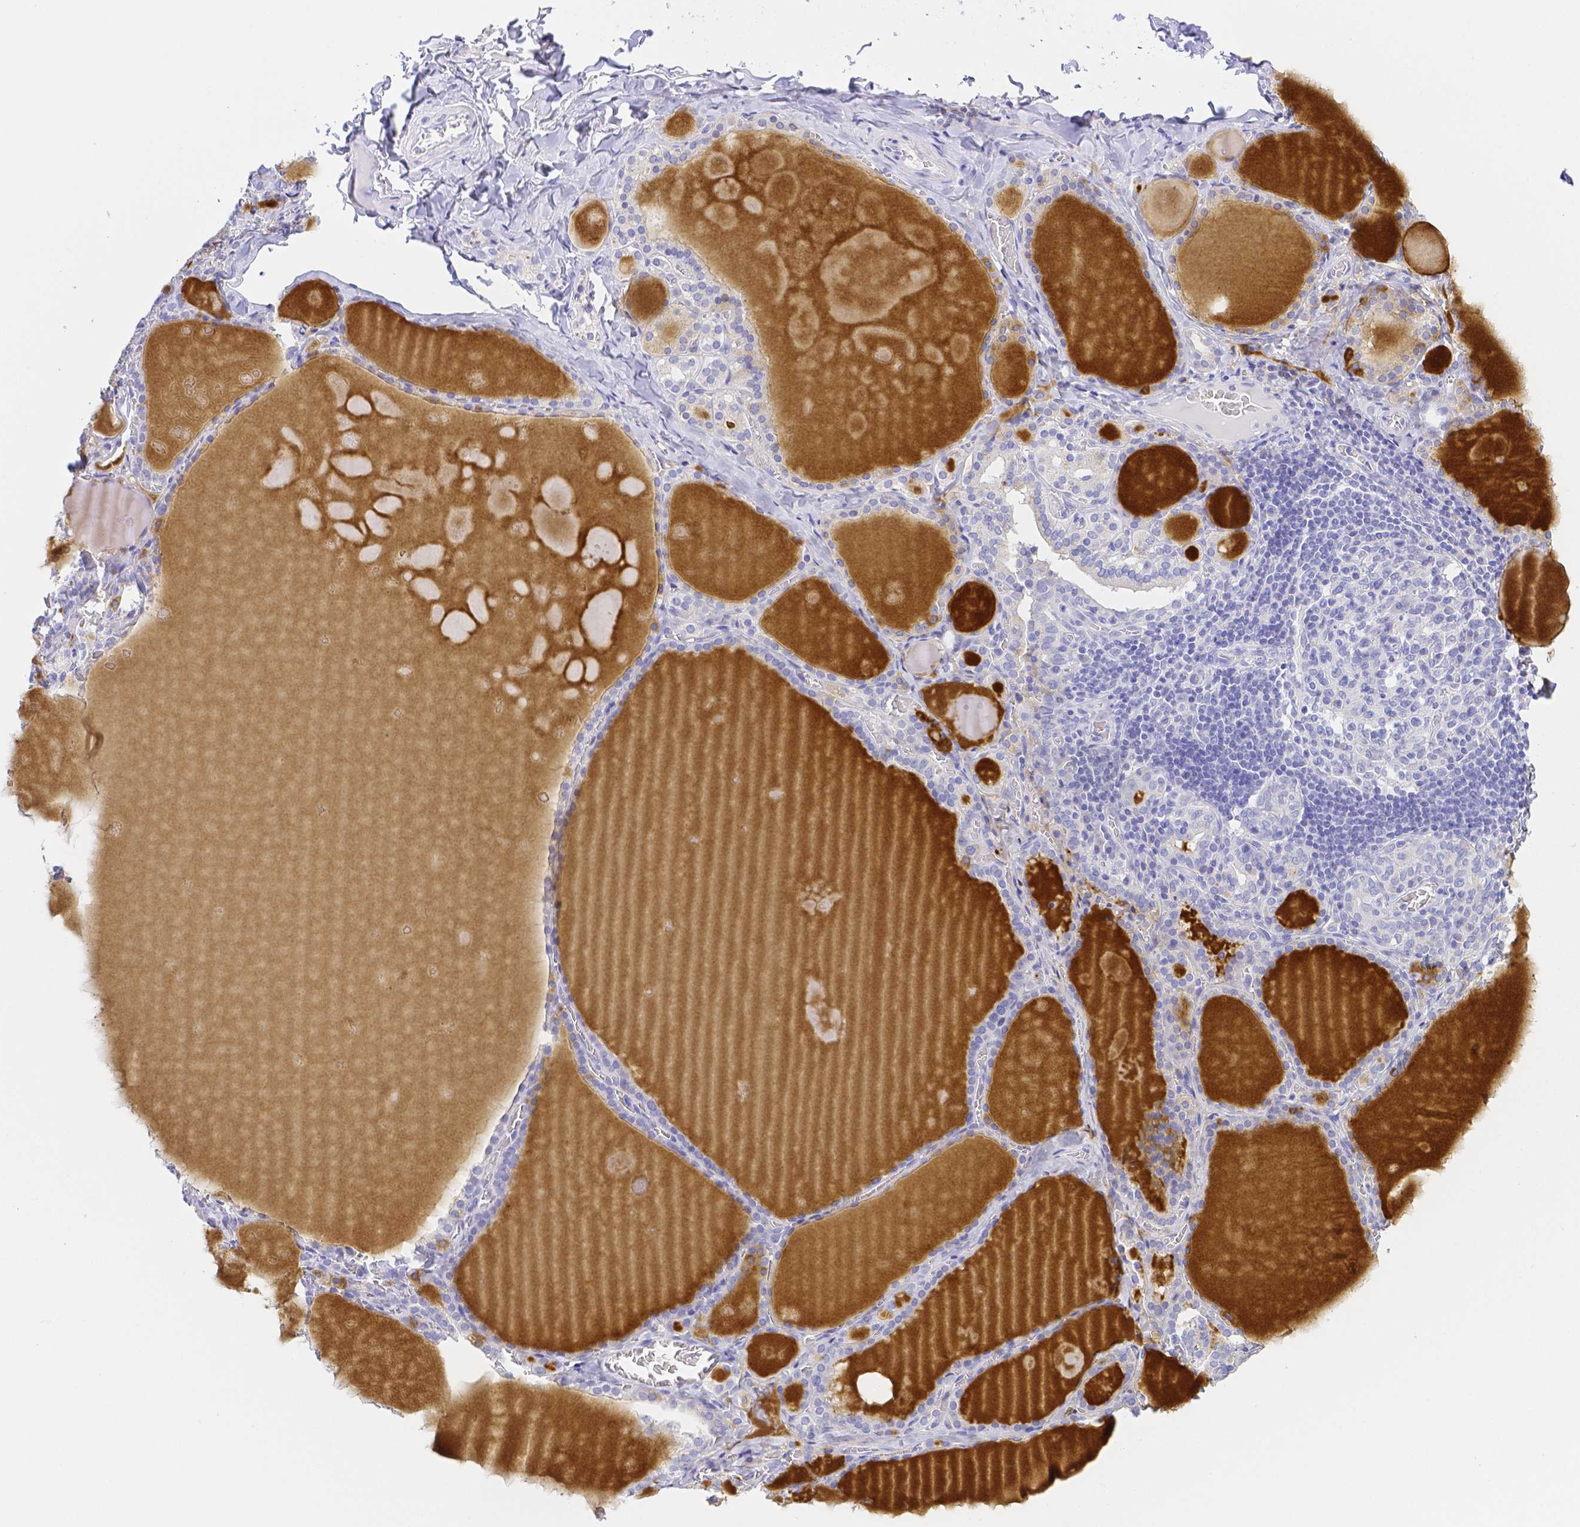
{"staining": {"intensity": "negative", "quantity": "none", "location": "none"}, "tissue": "thyroid gland", "cell_type": "Glandular cells", "image_type": "normal", "snomed": [{"axis": "morphology", "description": "Normal tissue, NOS"}, {"axis": "topography", "description": "Thyroid gland"}], "caption": "IHC histopathology image of normal thyroid gland stained for a protein (brown), which exhibits no expression in glandular cells.", "gene": "ZG16B", "patient": {"sex": "male", "age": 56}}